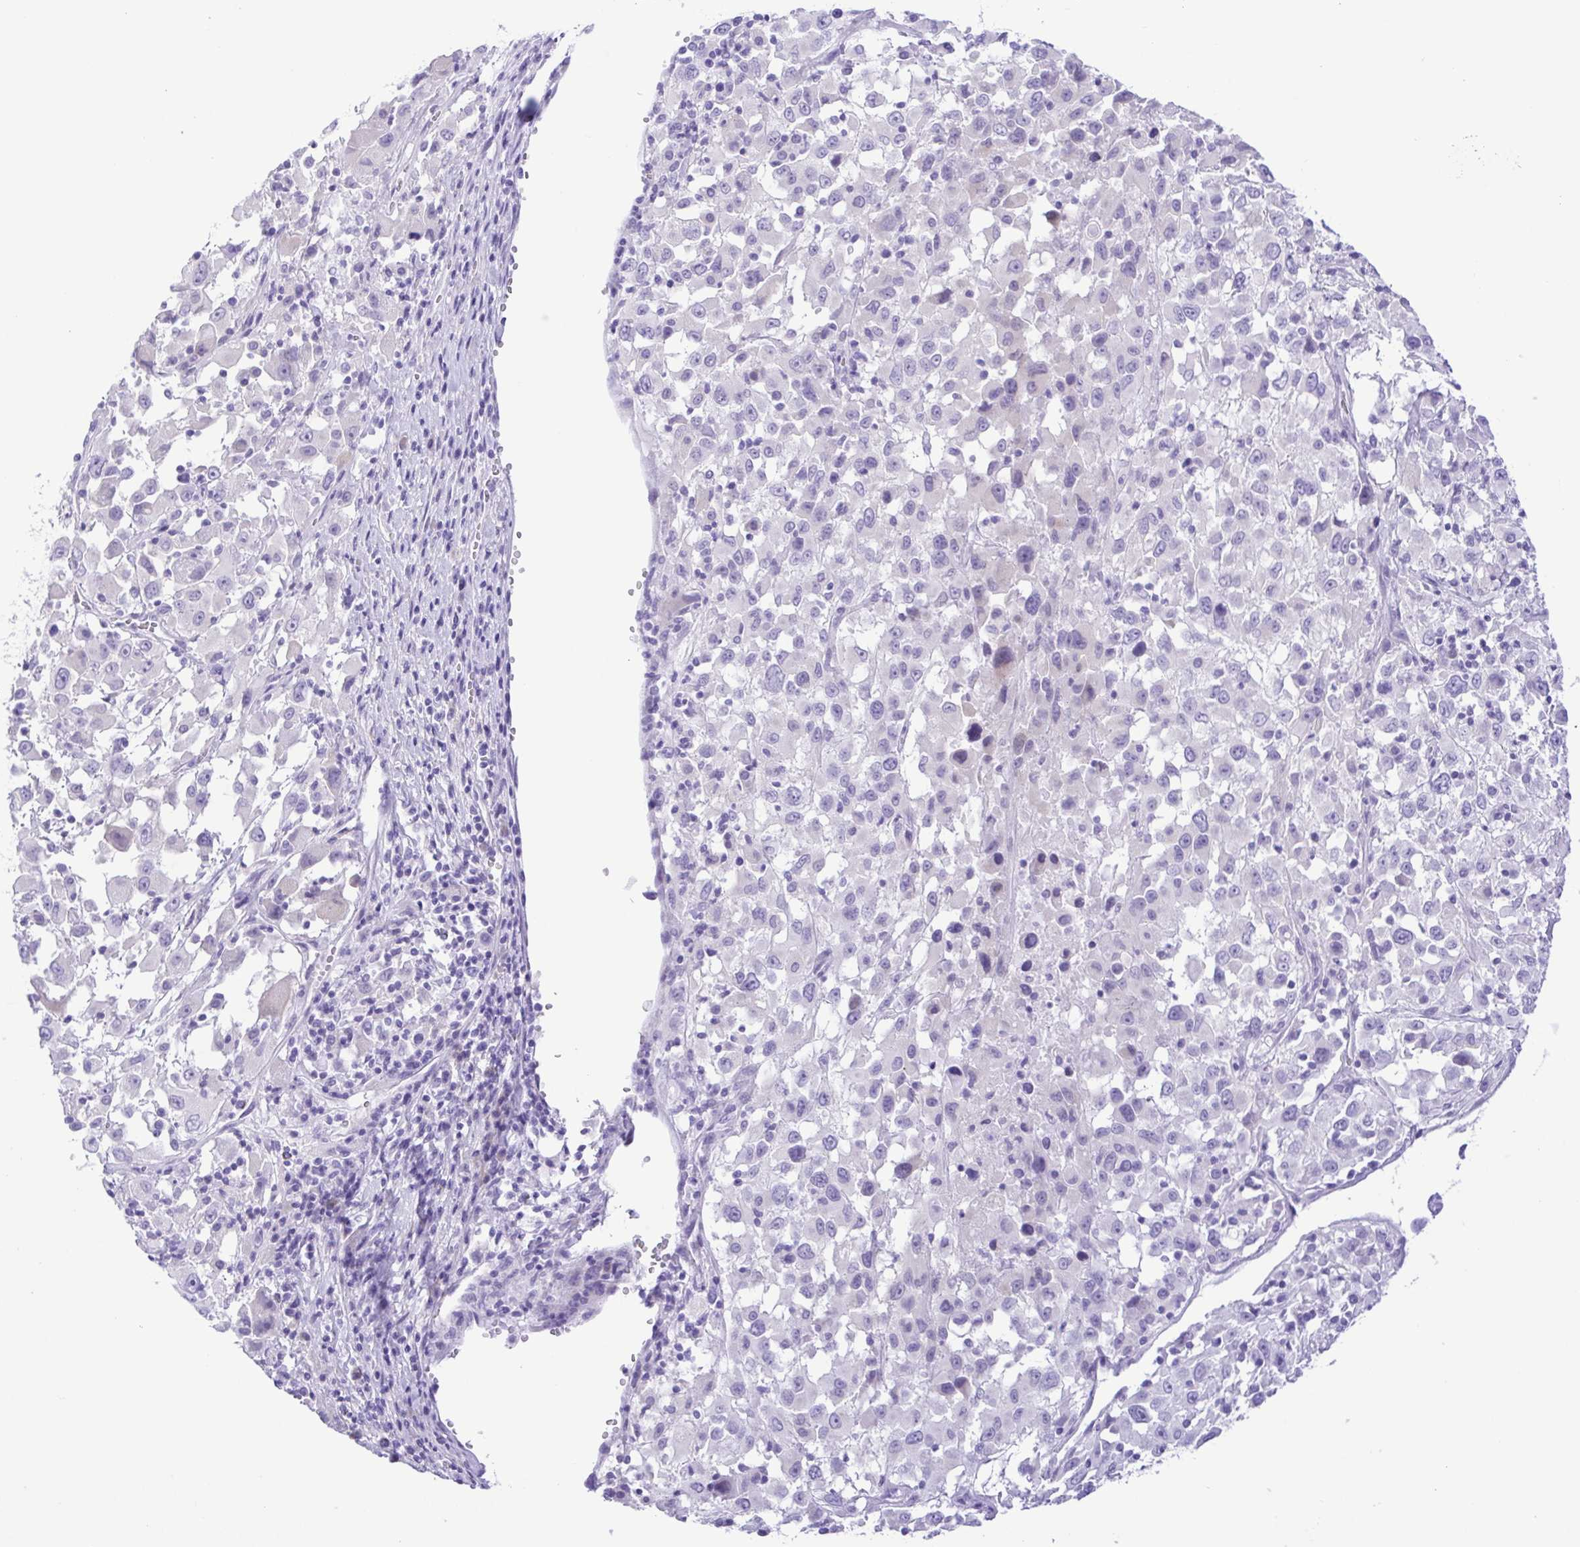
{"staining": {"intensity": "negative", "quantity": "none", "location": "none"}, "tissue": "melanoma", "cell_type": "Tumor cells", "image_type": "cancer", "snomed": [{"axis": "morphology", "description": "Malignant melanoma, Metastatic site"}, {"axis": "topography", "description": "Soft tissue"}], "caption": "IHC of human malignant melanoma (metastatic site) shows no positivity in tumor cells. (DAB (3,3'-diaminobenzidine) immunohistochemistry visualized using brightfield microscopy, high magnification).", "gene": "PAK3", "patient": {"sex": "male", "age": 50}}